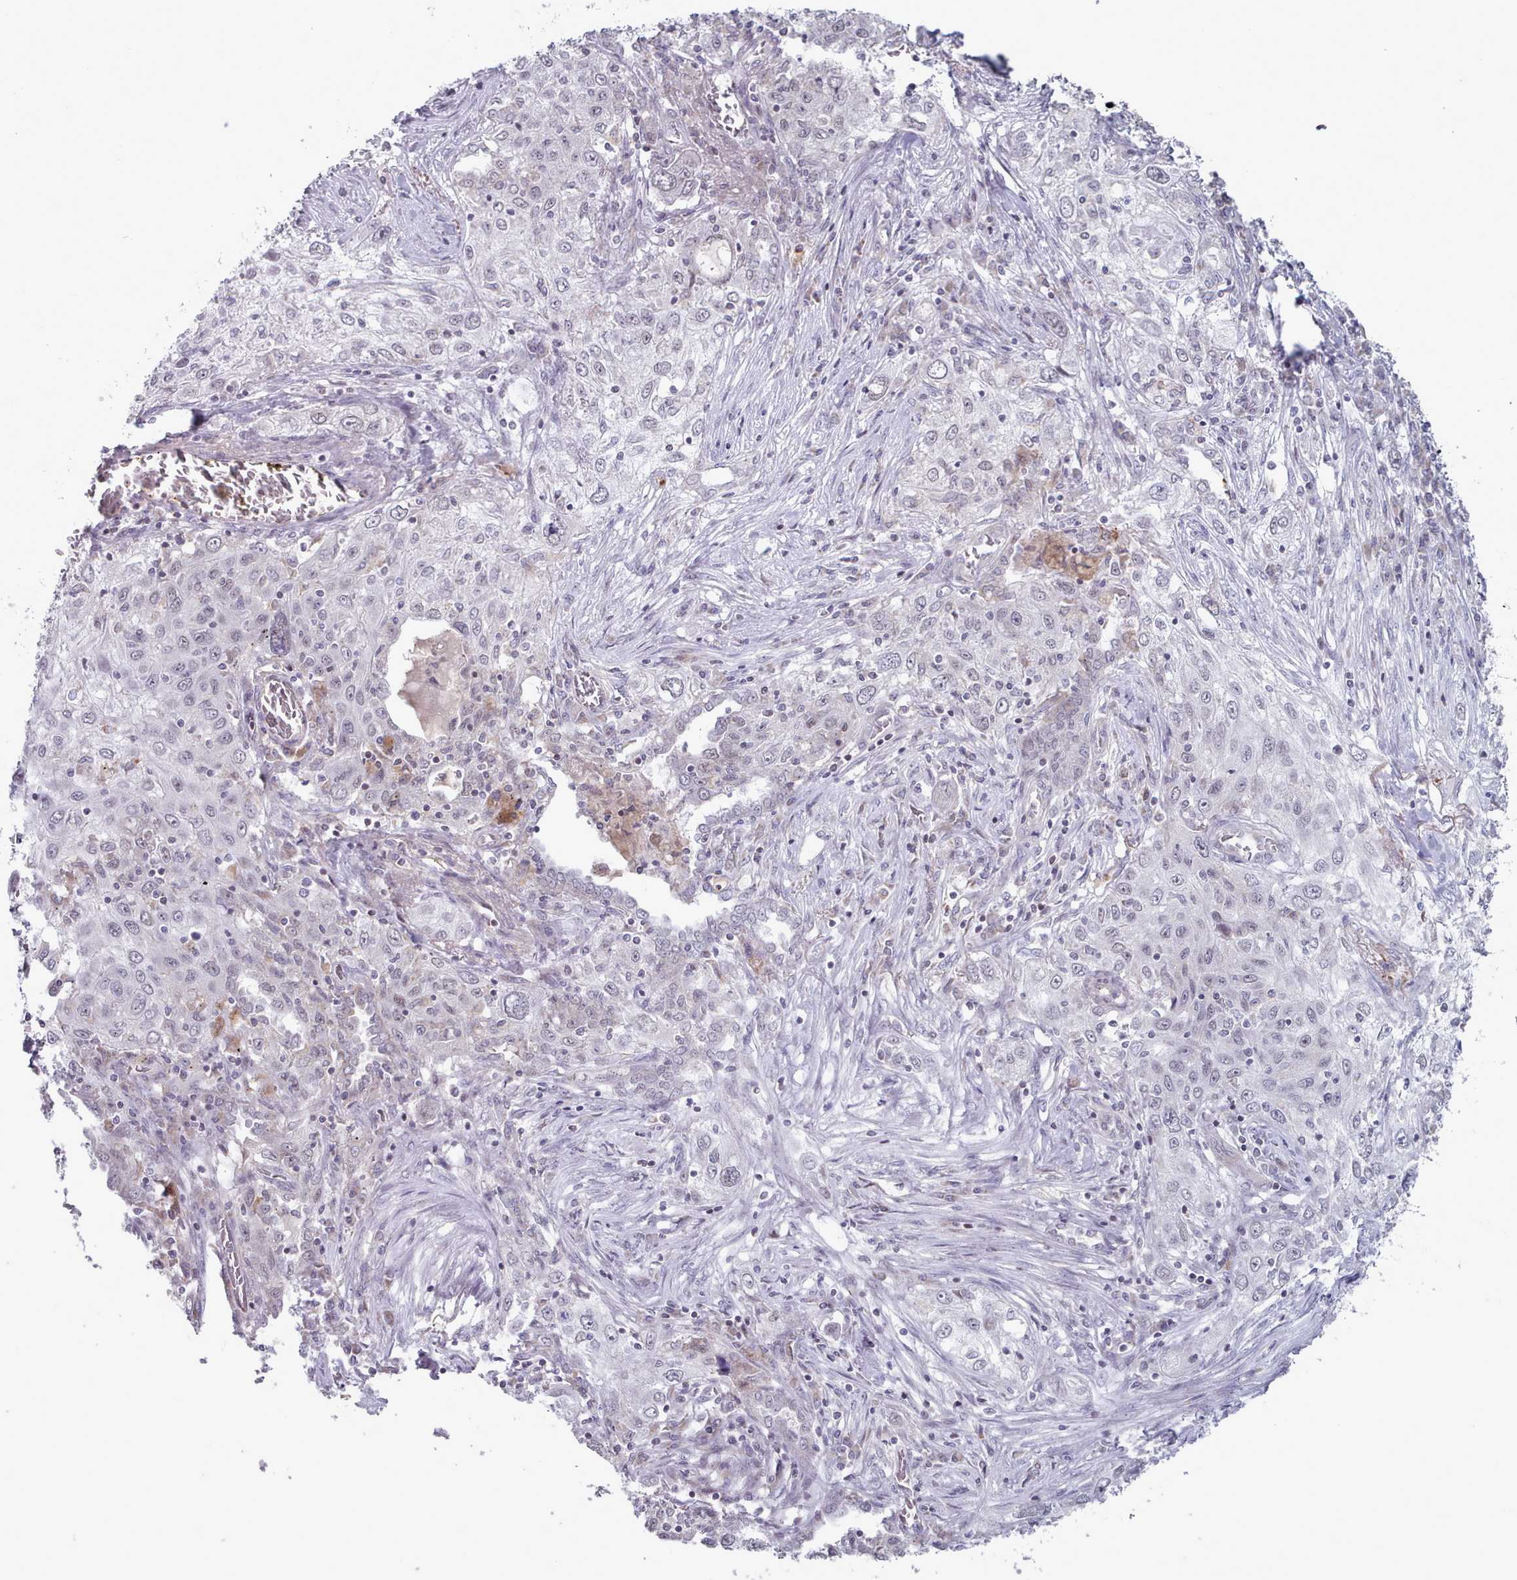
{"staining": {"intensity": "negative", "quantity": "none", "location": "none"}, "tissue": "lung cancer", "cell_type": "Tumor cells", "image_type": "cancer", "snomed": [{"axis": "morphology", "description": "Squamous cell carcinoma, NOS"}, {"axis": "topography", "description": "Lung"}], "caption": "Immunohistochemical staining of human squamous cell carcinoma (lung) exhibits no significant expression in tumor cells. (DAB IHC with hematoxylin counter stain).", "gene": "TRARG1", "patient": {"sex": "female", "age": 69}}